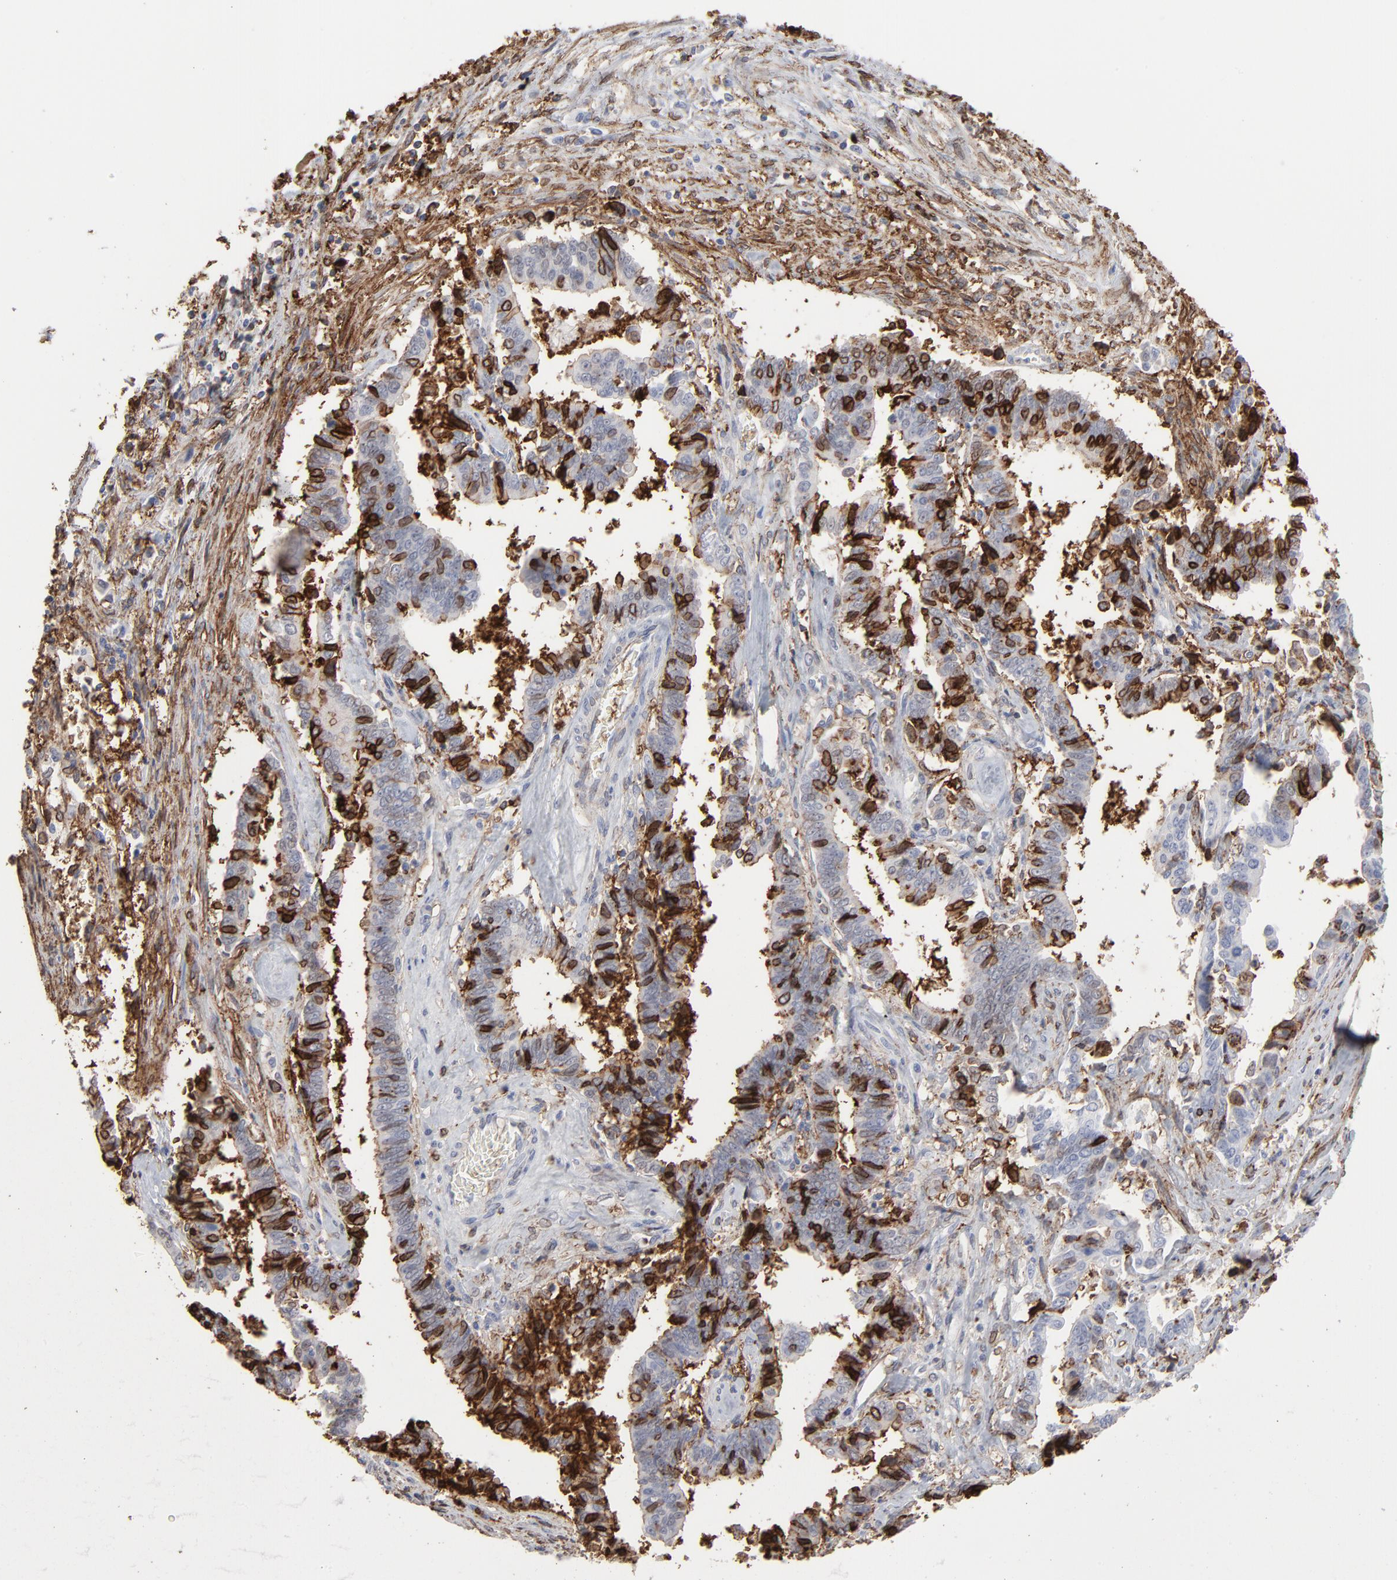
{"staining": {"intensity": "strong", "quantity": ">75%", "location": "cytoplasmic/membranous"}, "tissue": "liver cancer", "cell_type": "Tumor cells", "image_type": "cancer", "snomed": [{"axis": "morphology", "description": "Cholangiocarcinoma"}, {"axis": "topography", "description": "Liver"}], "caption": "Immunohistochemical staining of liver cholangiocarcinoma shows strong cytoplasmic/membranous protein positivity in approximately >75% of tumor cells.", "gene": "ANXA5", "patient": {"sex": "male", "age": 57}}